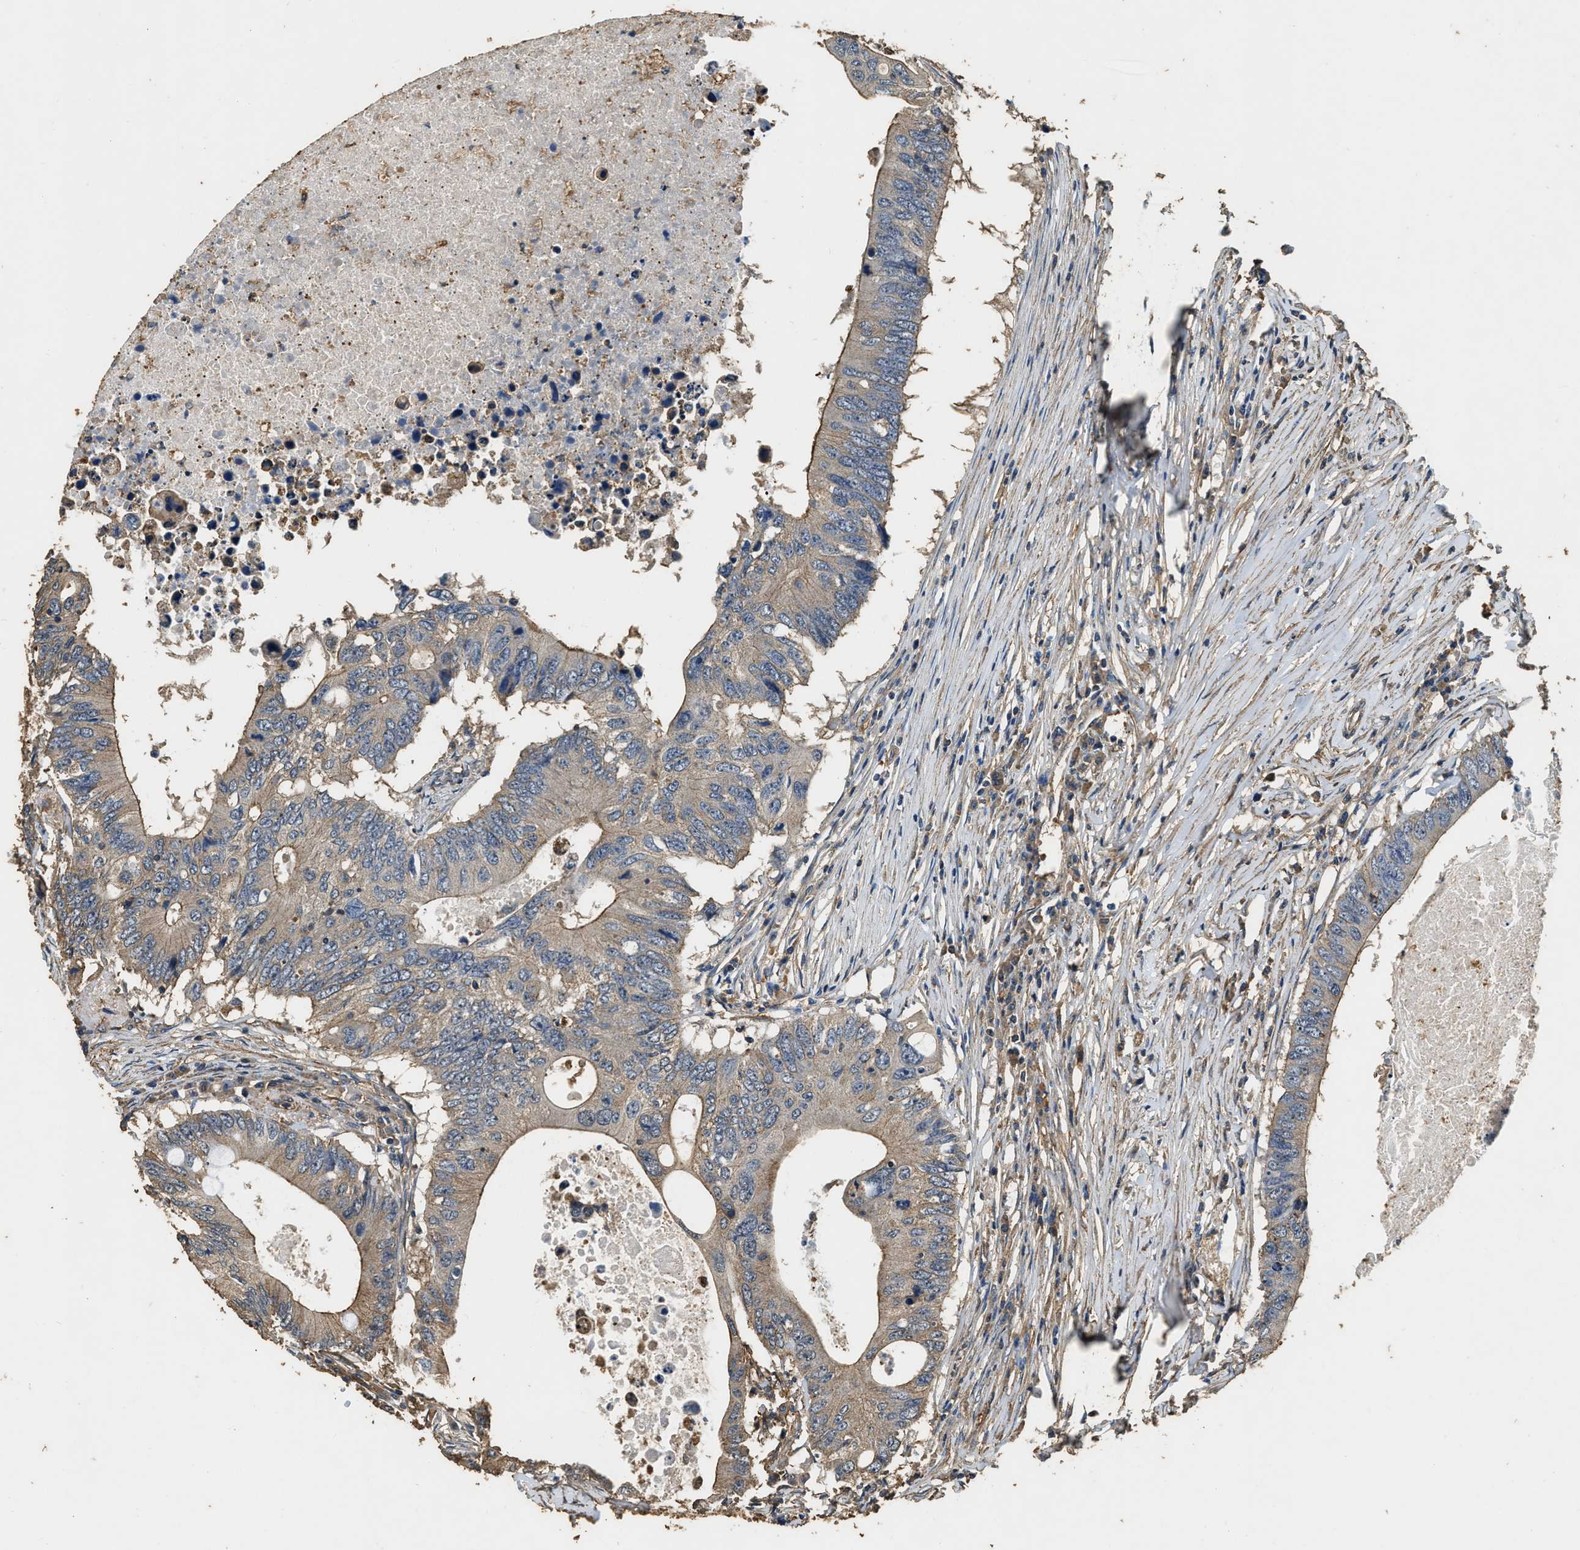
{"staining": {"intensity": "weak", "quantity": "25%-75%", "location": "cytoplasmic/membranous"}, "tissue": "colorectal cancer", "cell_type": "Tumor cells", "image_type": "cancer", "snomed": [{"axis": "morphology", "description": "Adenocarcinoma, NOS"}, {"axis": "topography", "description": "Colon"}], "caption": "An image showing weak cytoplasmic/membranous expression in approximately 25%-75% of tumor cells in colorectal adenocarcinoma, as visualized by brown immunohistochemical staining.", "gene": "MIB1", "patient": {"sex": "male", "age": 71}}